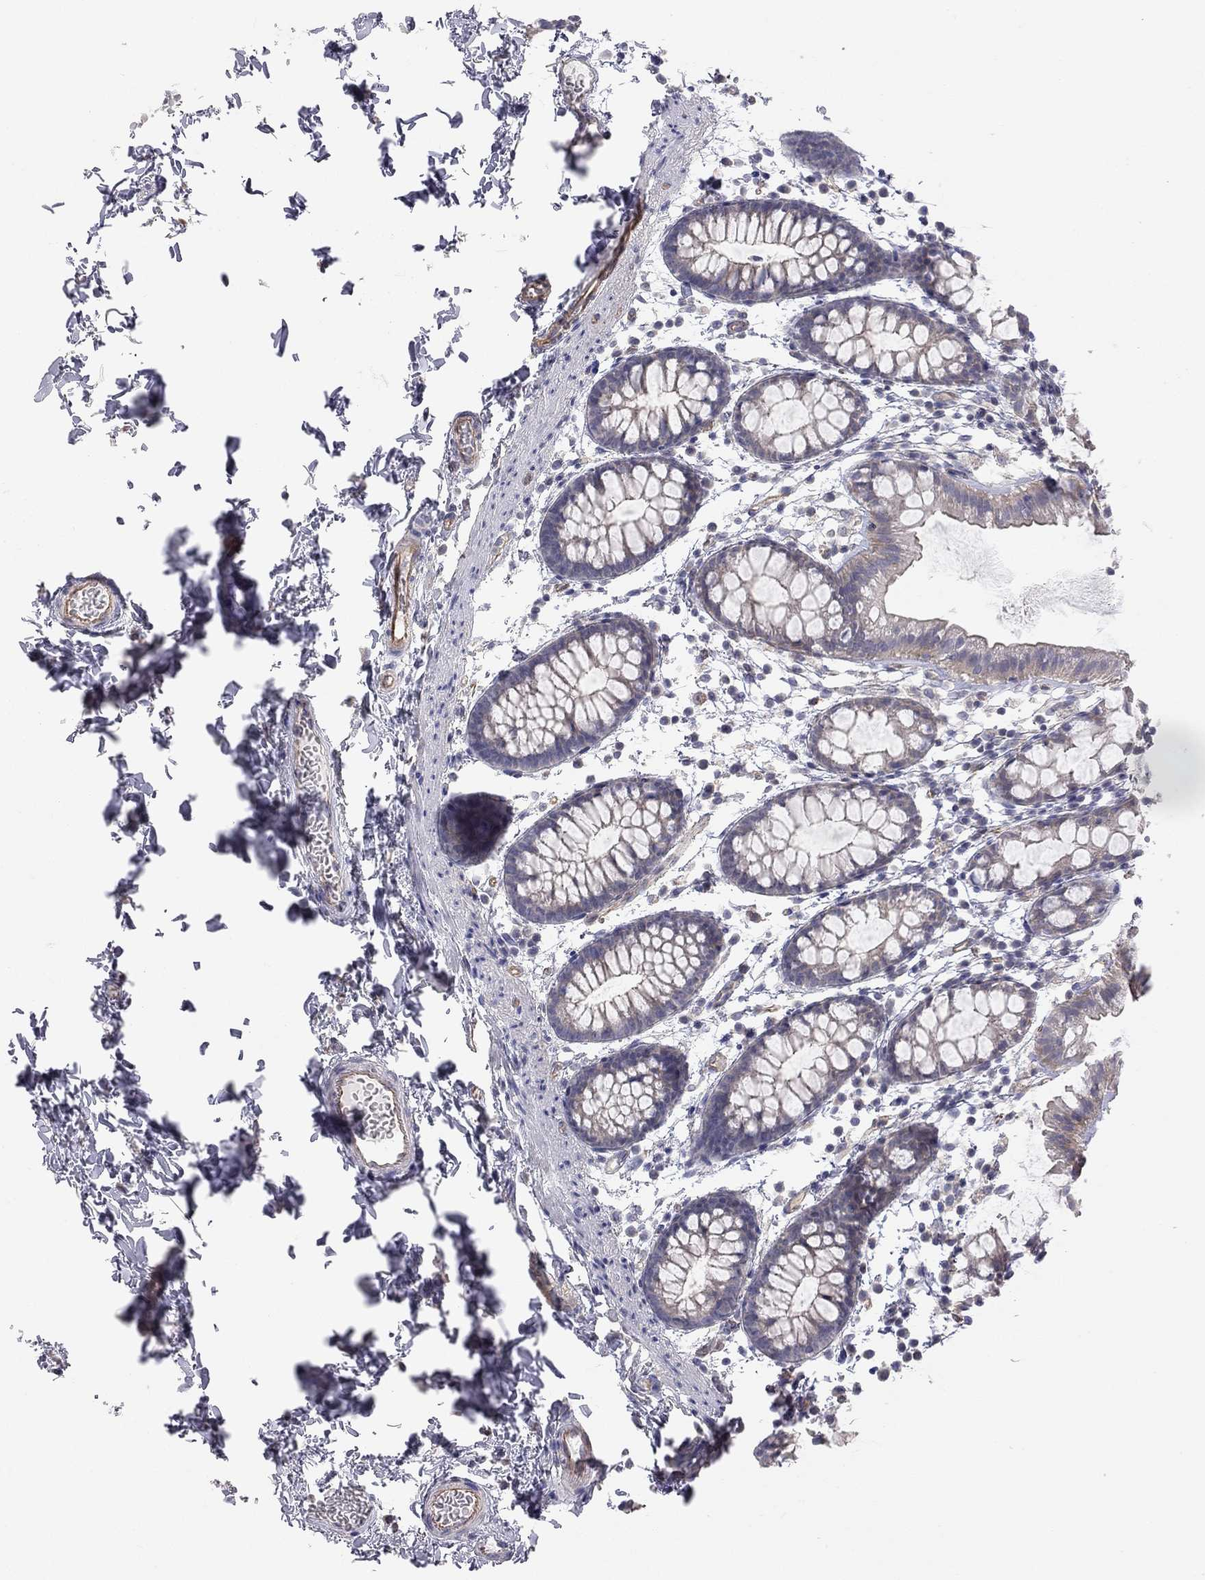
{"staining": {"intensity": "moderate", "quantity": "<25%", "location": "cytoplasmic/membranous"}, "tissue": "rectum", "cell_type": "Glandular cells", "image_type": "normal", "snomed": [{"axis": "morphology", "description": "Normal tissue, NOS"}, {"axis": "topography", "description": "Rectum"}], "caption": "Glandular cells demonstrate low levels of moderate cytoplasmic/membranous staining in about <25% of cells in benign human rectum. (Brightfield microscopy of DAB IHC at high magnification).", "gene": "GPRC5B", "patient": {"sex": "male", "age": 57}}